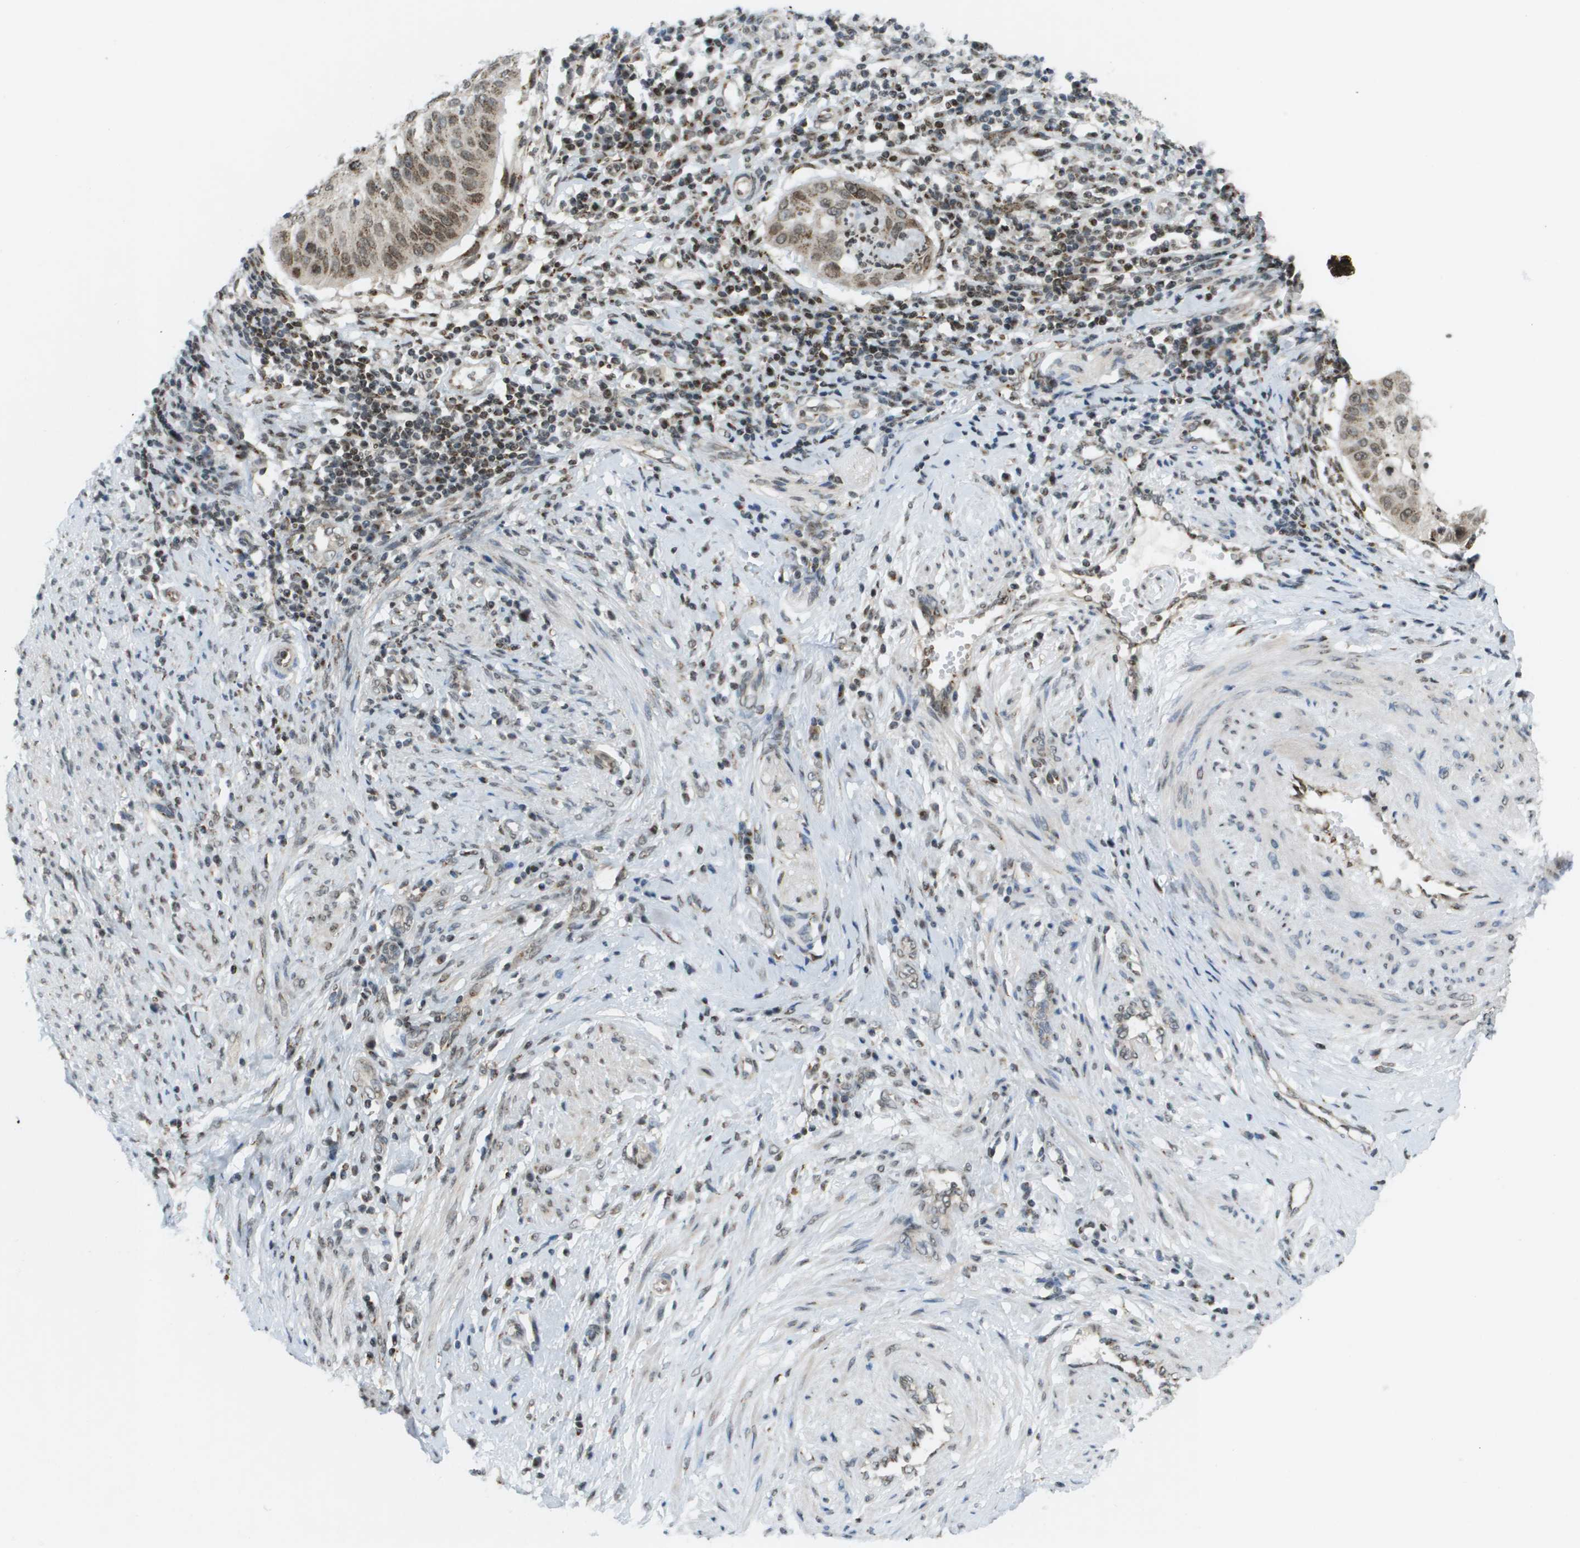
{"staining": {"intensity": "moderate", "quantity": ">75%", "location": "cytoplasmic/membranous,nuclear"}, "tissue": "cervical cancer", "cell_type": "Tumor cells", "image_type": "cancer", "snomed": [{"axis": "morphology", "description": "Normal tissue, NOS"}, {"axis": "morphology", "description": "Squamous cell carcinoma, NOS"}, {"axis": "topography", "description": "Cervix"}], "caption": "A photomicrograph of cervical squamous cell carcinoma stained for a protein shows moderate cytoplasmic/membranous and nuclear brown staining in tumor cells.", "gene": "EVC", "patient": {"sex": "female", "age": 39}}